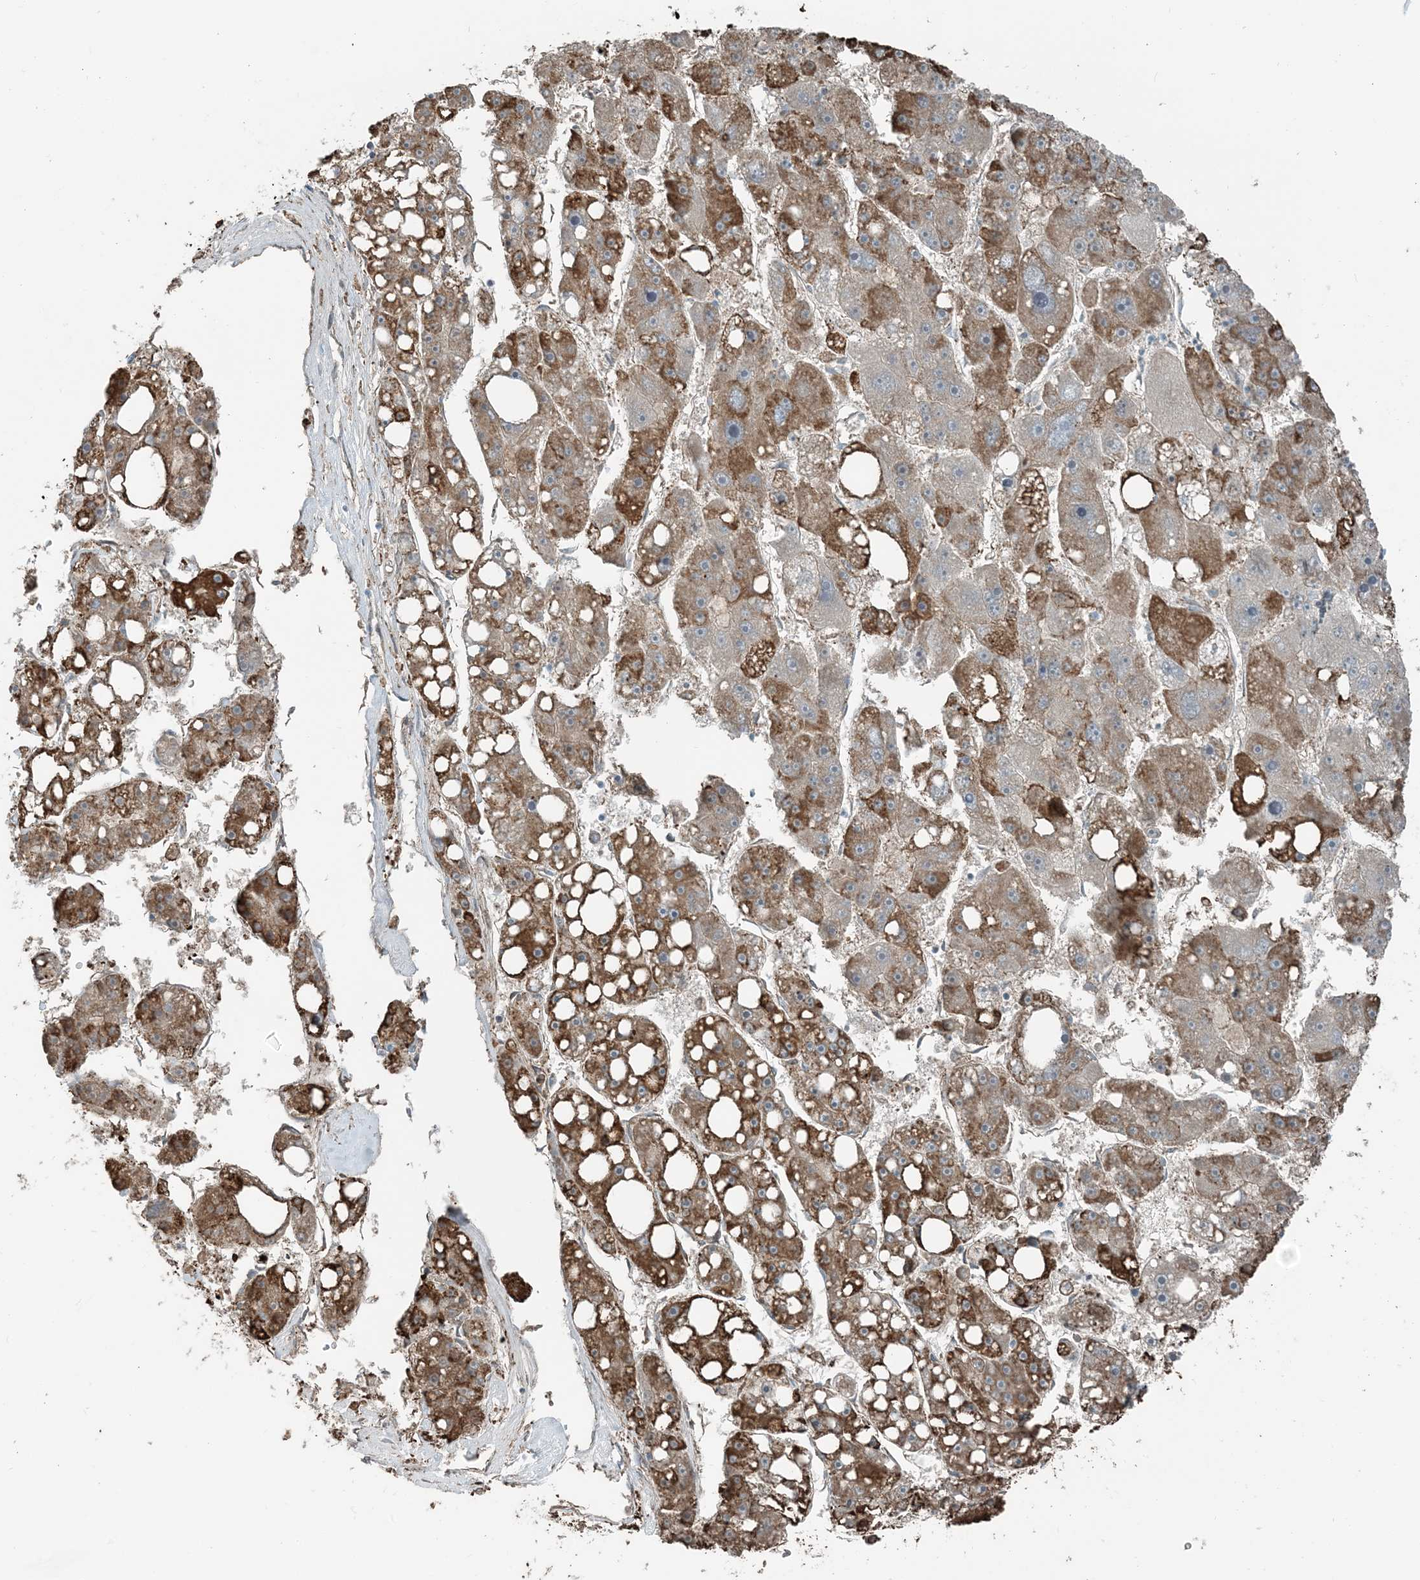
{"staining": {"intensity": "strong", "quantity": "<25%", "location": "cytoplasmic/membranous"}, "tissue": "liver cancer", "cell_type": "Tumor cells", "image_type": "cancer", "snomed": [{"axis": "morphology", "description": "Carcinoma, Hepatocellular, NOS"}, {"axis": "topography", "description": "Liver"}], "caption": "The immunohistochemical stain highlights strong cytoplasmic/membranous expression in tumor cells of liver cancer tissue.", "gene": "CERKL", "patient": {"sex": "female", "age": 61}}